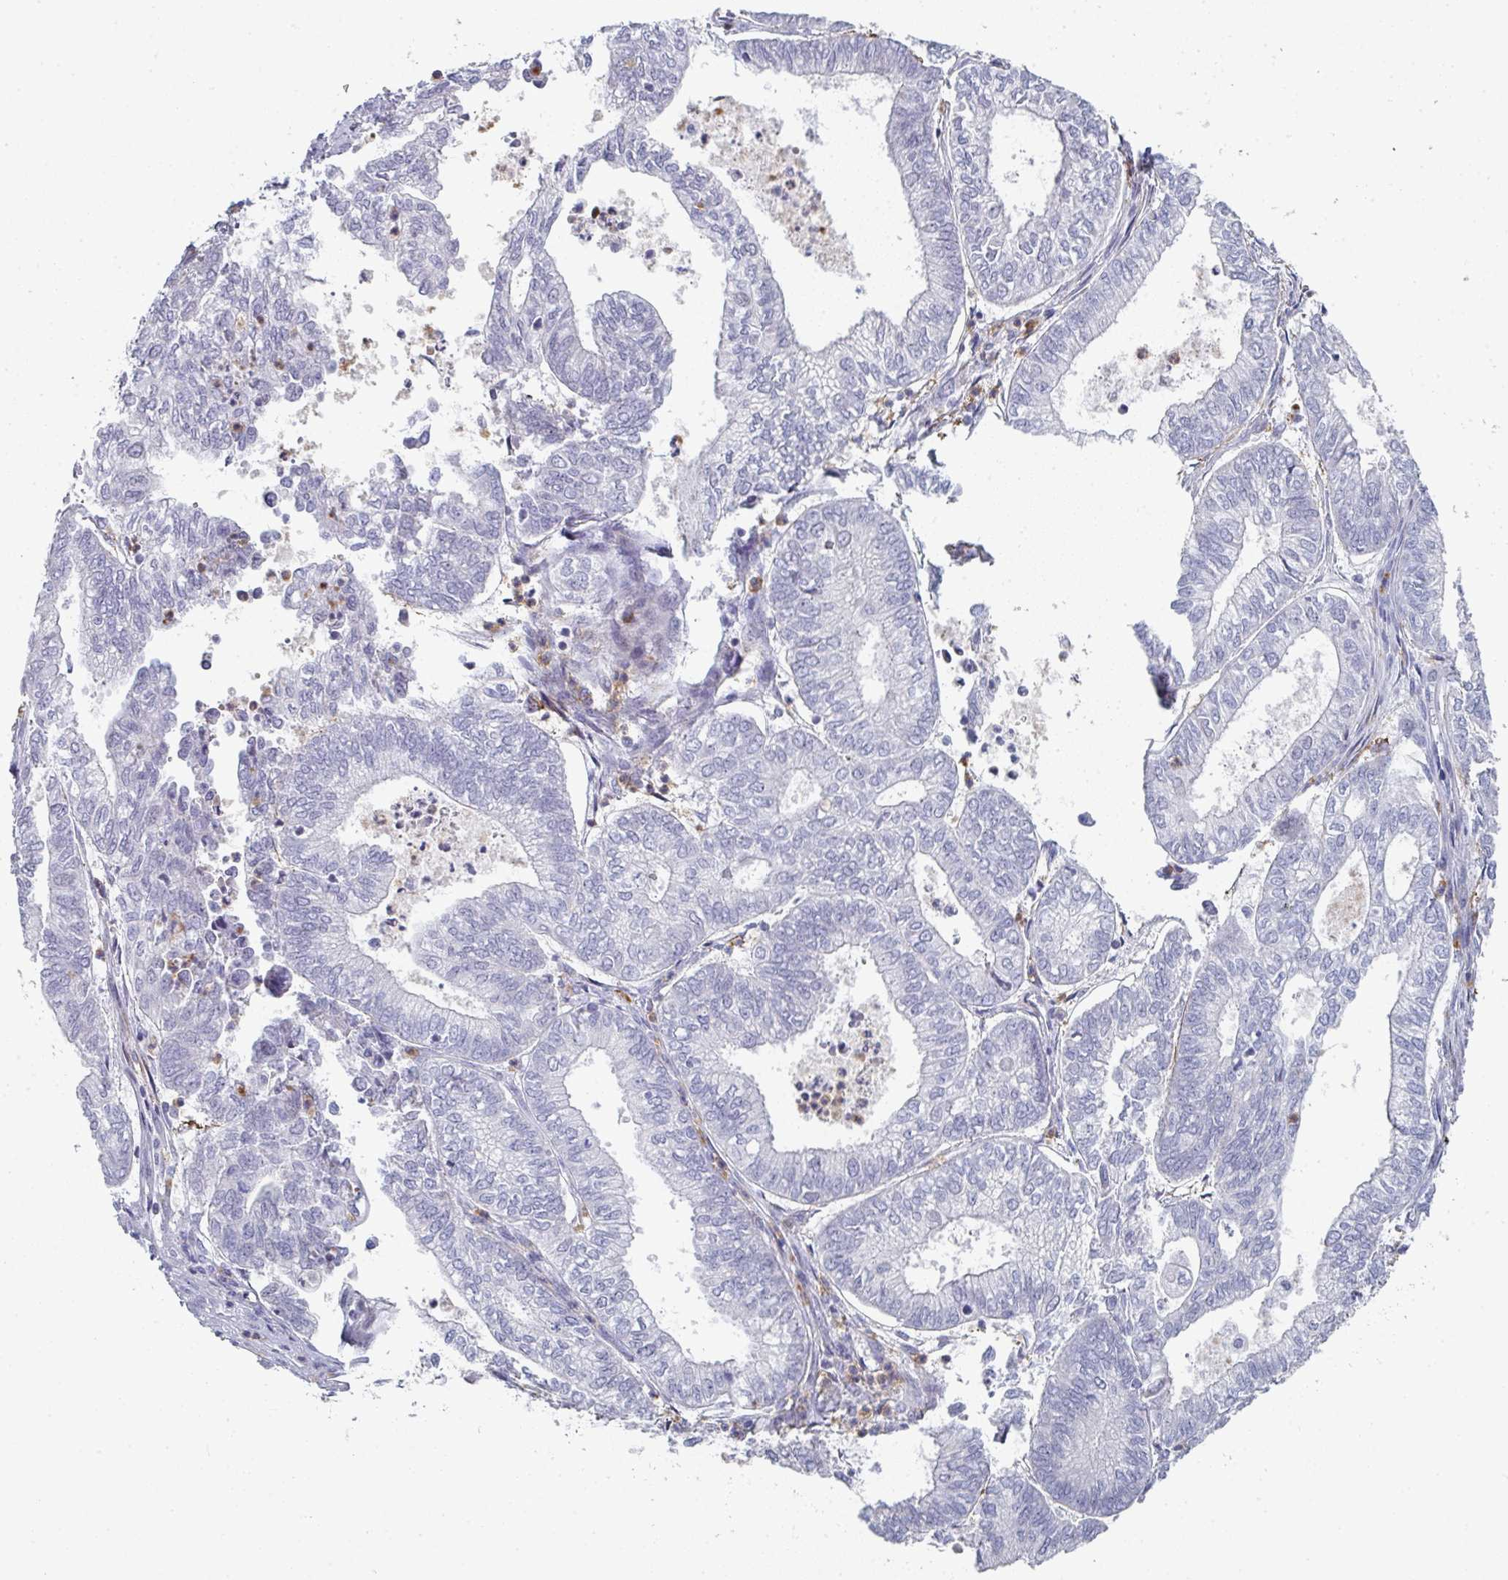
{"staining": {"intensity": "negative", "quantity": "none", "location": "none"}, "tissue": "ovarian cancer", "cell_type": "Tumor cells", "image_type": "cancer", "snomed": [{"axis": "morphology", "description": "Carcinoma, endometroid"}, {"axis": "topography", "description": "Ovary"}], "caption": "Immunohistochemistry (IHC) of human ovarian cancer (endometroid carcinoma) exhibits no staining in tumor cells.", "gene": "A1CF", "patient": {"sex": "female", "age": 64}}